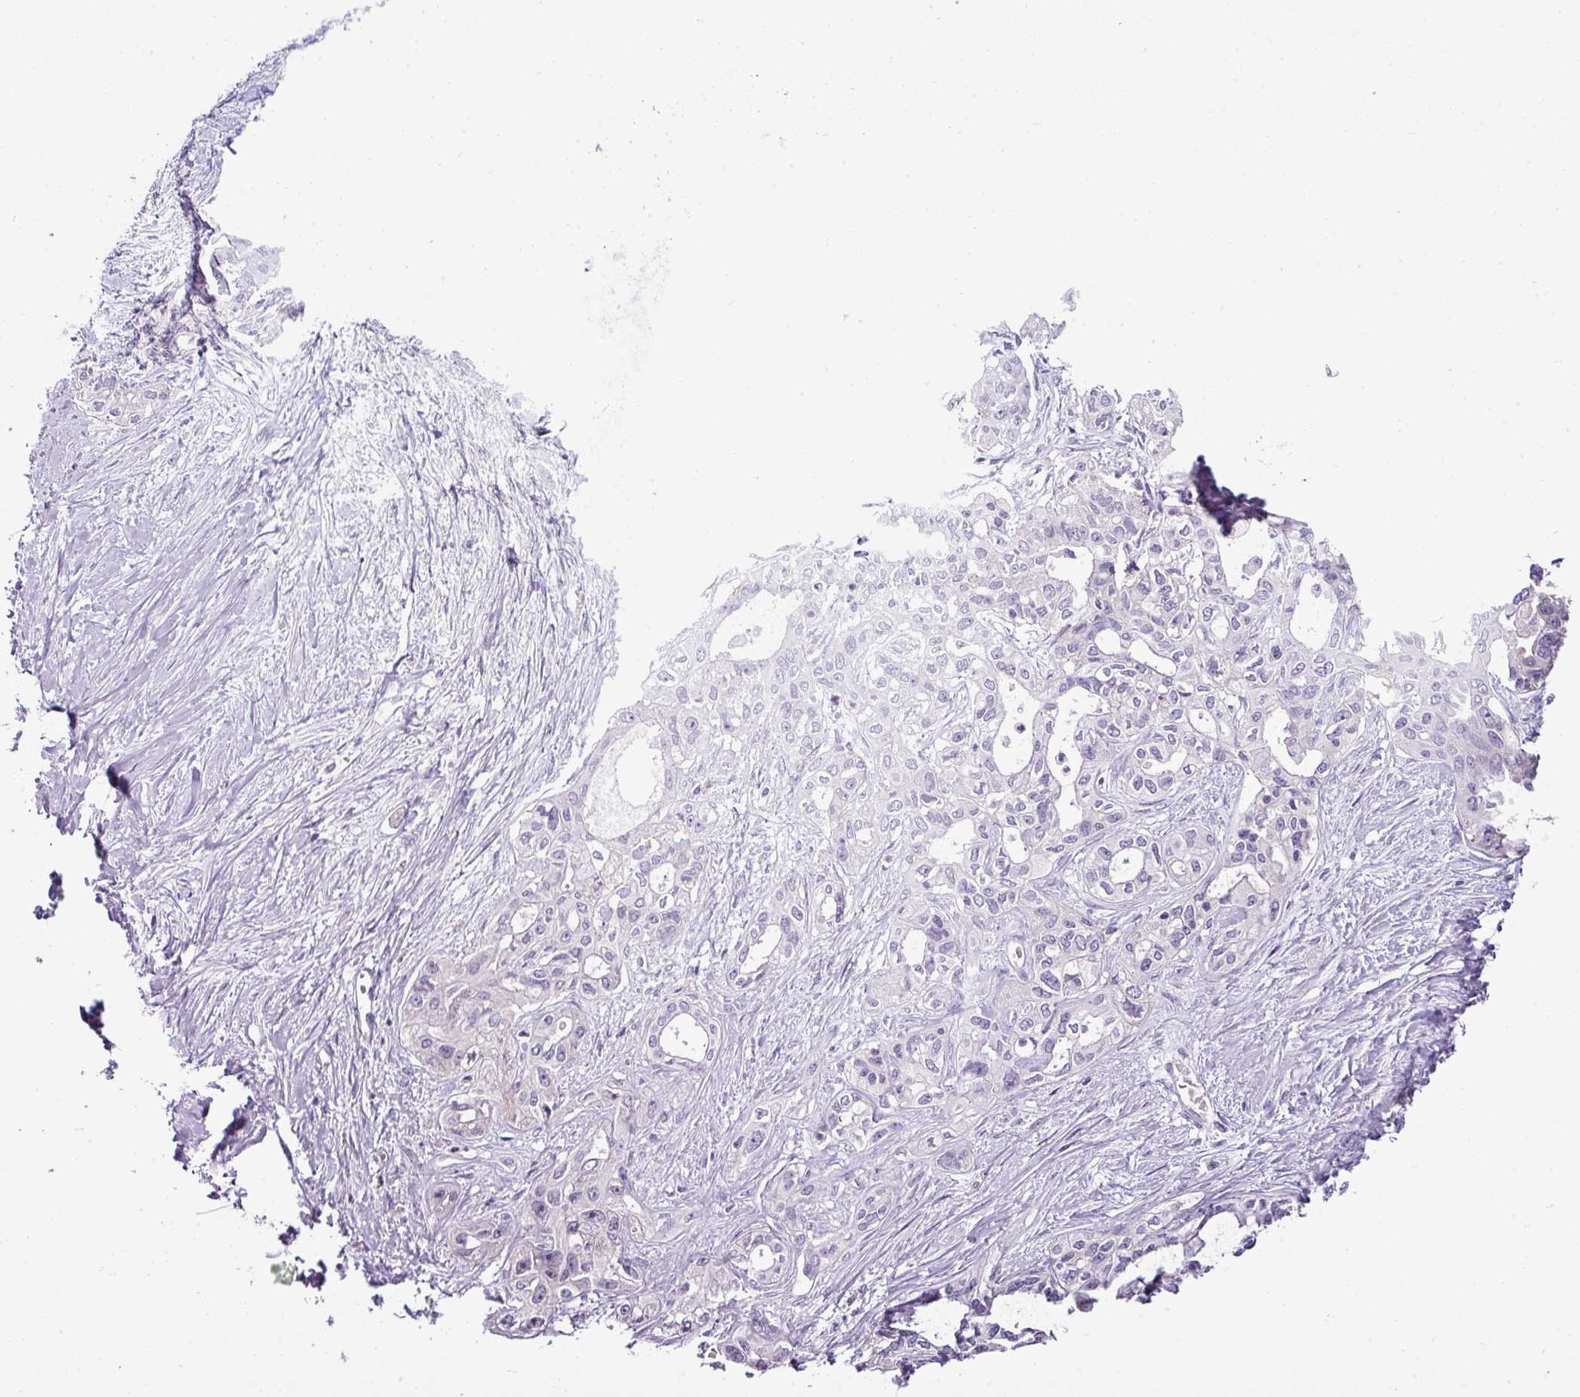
{"staining": {"intensity": "negative", "quantity": "none", "location": "none"}, "tissue": "pancreatic cancer", "cell_type": "Tumor cells", "image_type": "cancer", "snomed": [{"axis": "morphology", "description": "Adenocarcinoma, NOS"}, {"axis": "topography", "description": "Pancreas"}], "caption": "High magnification brightfield microscopy of pancreatic cancer (adenocarcinoma) stained with DAB (3,3'-diaminobenzidine) (brown) and counterstained with hematoxylin (blue): tumor cells show no significant expression. The staining is performed using DAB (3,3'-diaminobenzidine) brown chromogen with nuclei counter-stained in using hematoxylin.", "gene": "TEX30", "patient": {"sex": "female", "age": 50}}